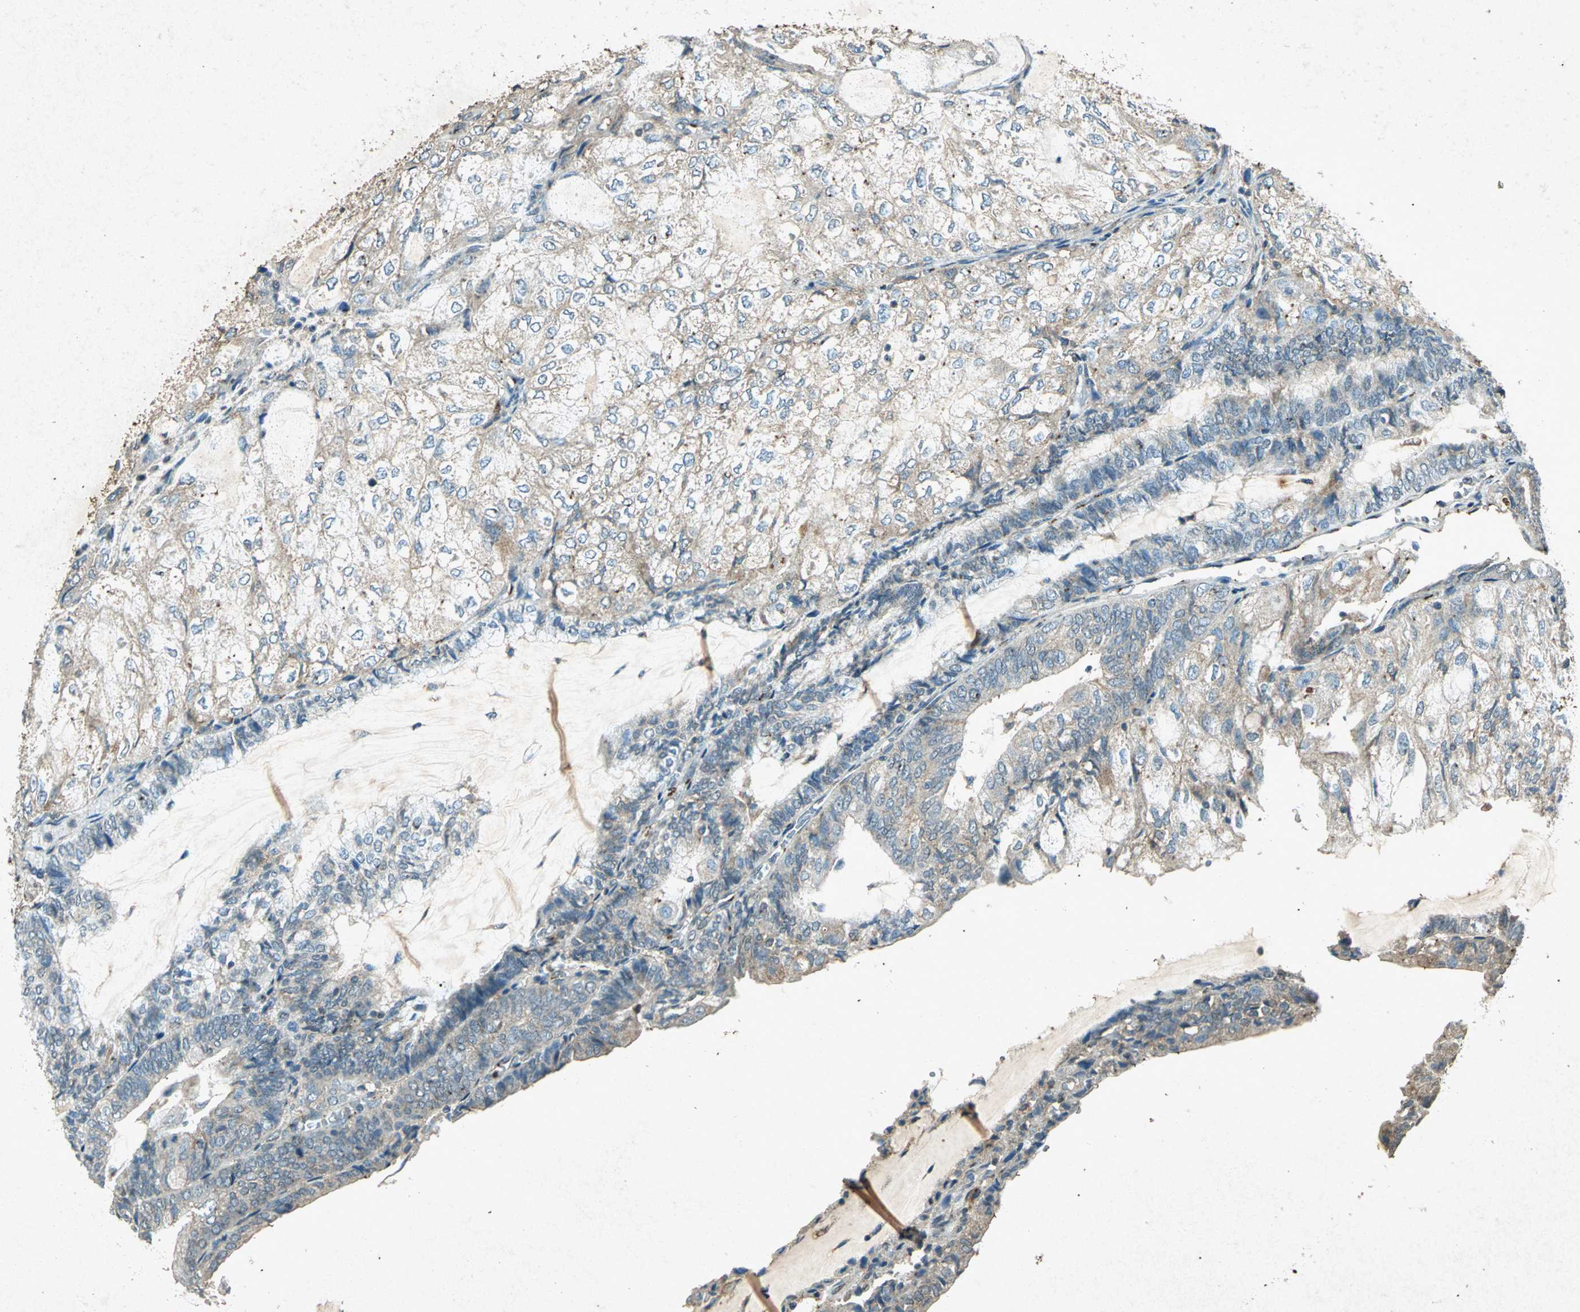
{"staining": {"intensity": "weak", "quantity": "25%-75%", "location": "cytoplasmic/membranous"}, "tissue": "endometrial cancer", "cell_type": "Tumor cells", "image_type": "cancer", "snomed": [{"axis": "morphology", "description": "Adenocarcinoma, NOS"}, {"axis": "topography", "description": "Endometrium"}], "caption": "Immunohistochemical staining of endometrial adenocarcinoma demonstrates low levels of weak cytoplasmic/membranous protein staining in approximately 25%-75% of tumor cells.", "gene": "PSEN1", "patient": {"sex": "female", "age": 81}}